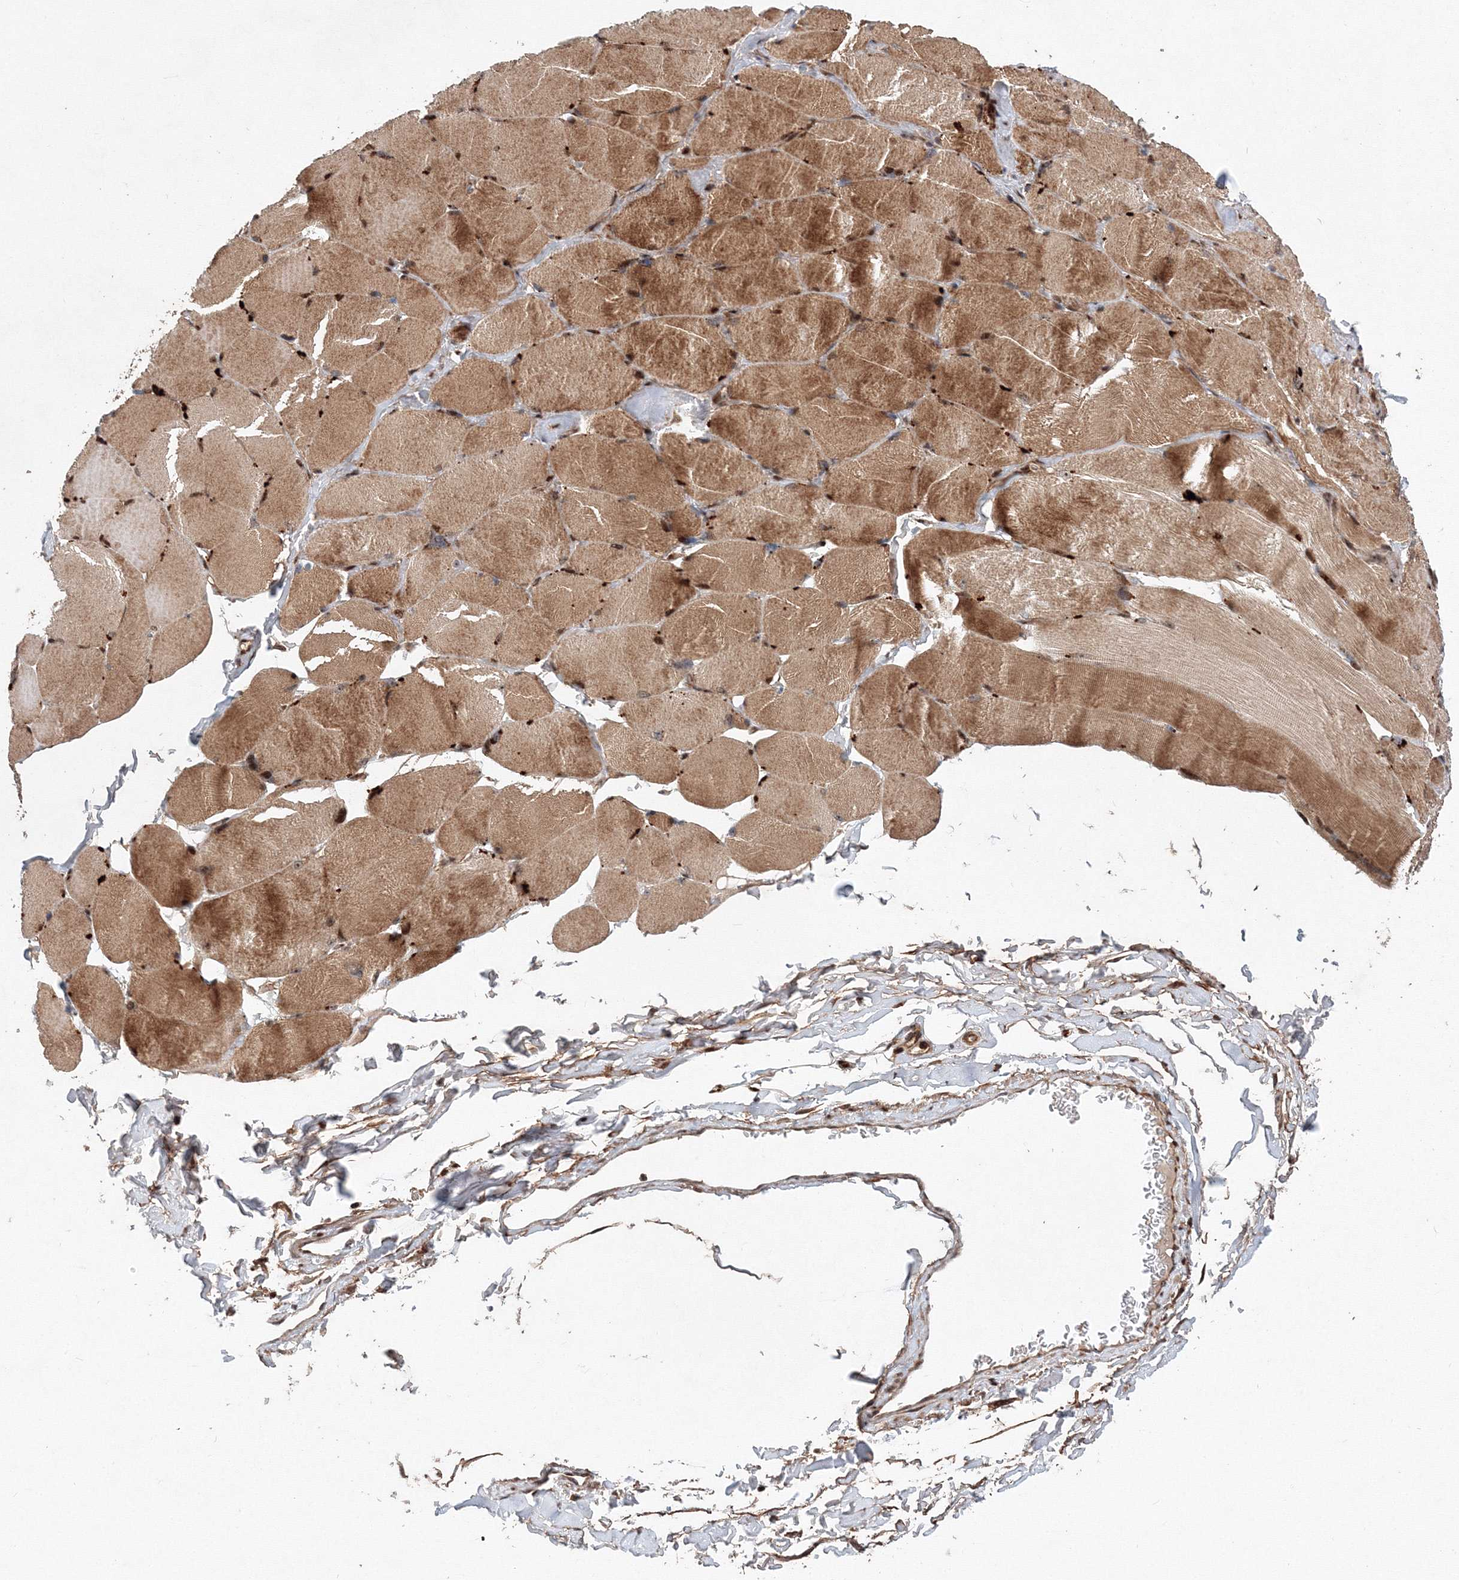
{"staining": {"intensity": "moderate", "quantity": ">75%", "location": "cytoplasmic/membranous,nuclear"}, "tissue": "skeletal muscle", "cell_type": "Myocytes", "image_type": "normal", "snomed": [{"axis": "morphology", "description": "Normal tissue, NOS"}, {"axis": "topography", "description": "Skin"}, {"axis": "topography", "description": "Skeletal muscle"}], "caption": "Immunohistochemistry staining of unremarkable skeletal muscle, which reveals medium levels of moderate cytoplasmic/membranous,nuclear expression in about >75% of myocytes indicating moderate cytoplasmic/membranous,nuclear protein positivity. The staining was performed using DAB (brown) for protein detection and nuclei were counterstained in hematoxylin (blue).", "gene": "ANKAR", "patient": {"sex": "male", "age": 83}}